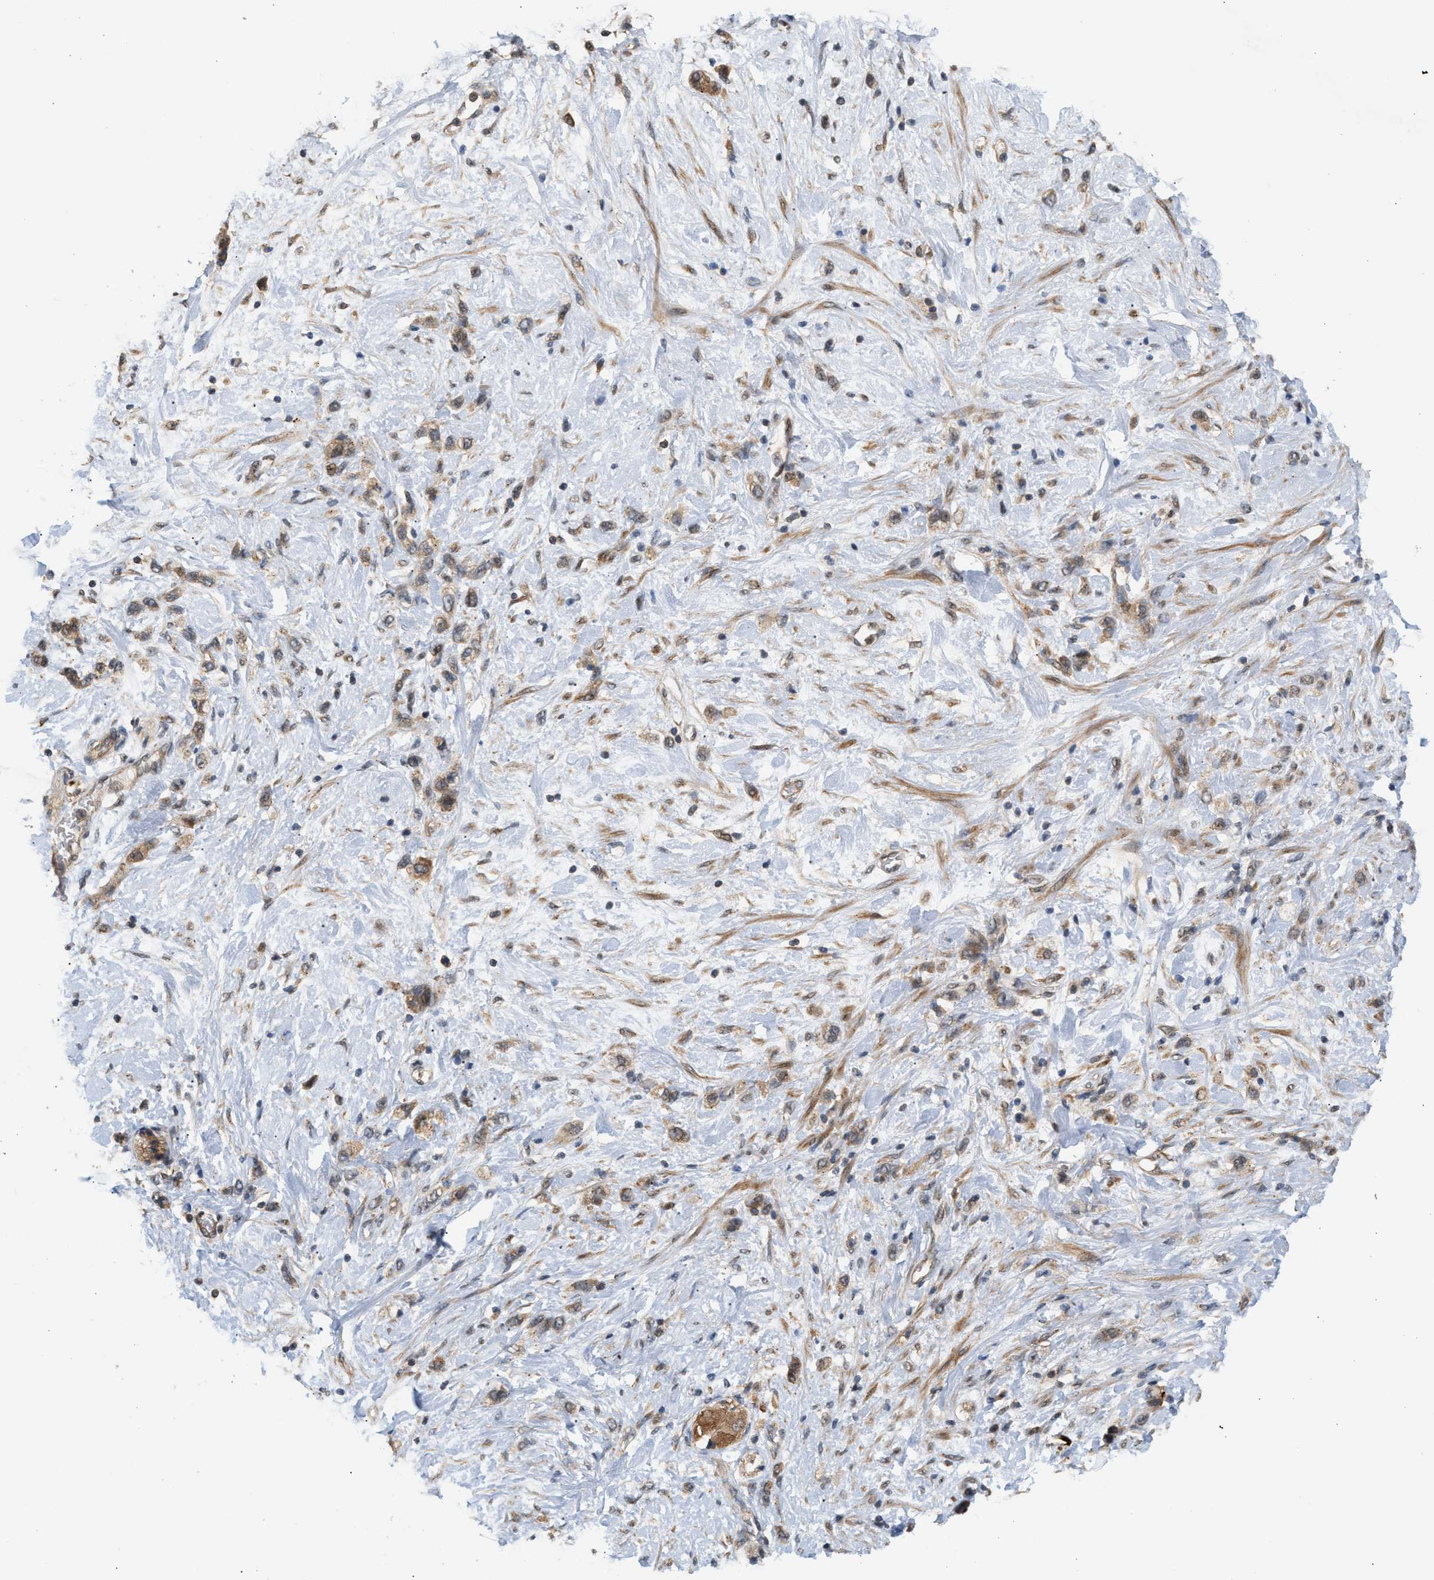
{"staining": {"intensity": "weak", "quantity": ">75%", "location": "cytoplasmic/membranous"}, "tissue": "stomach cancer", "cell_type": "Tumor cells", "image_type": "cancer", "snomed": [{"axis": "morphology", "description": "Adenocarcinoma, NOS"}, {"axis": "morphology", "description": "Adenocarcinoma, High grade"}, {"axis": "topography", "description": "Stomach, upper"}, {"axis": "topography", "description": "Stomach, lower"}], "caption": "IHC (DAB (3,3'-diaminobenzidine)) staining of human stomach cancer demonstrates weak cytoplasmic/membranous protein staining in about >75% of tumor cells. The staining is performed using DAB brown chromogen to label protein expression. The nuclei are counter-stained blue using hematoxylin.", "gene": "MAP2K5", "patient": {"sex": "female", "age": 65}}